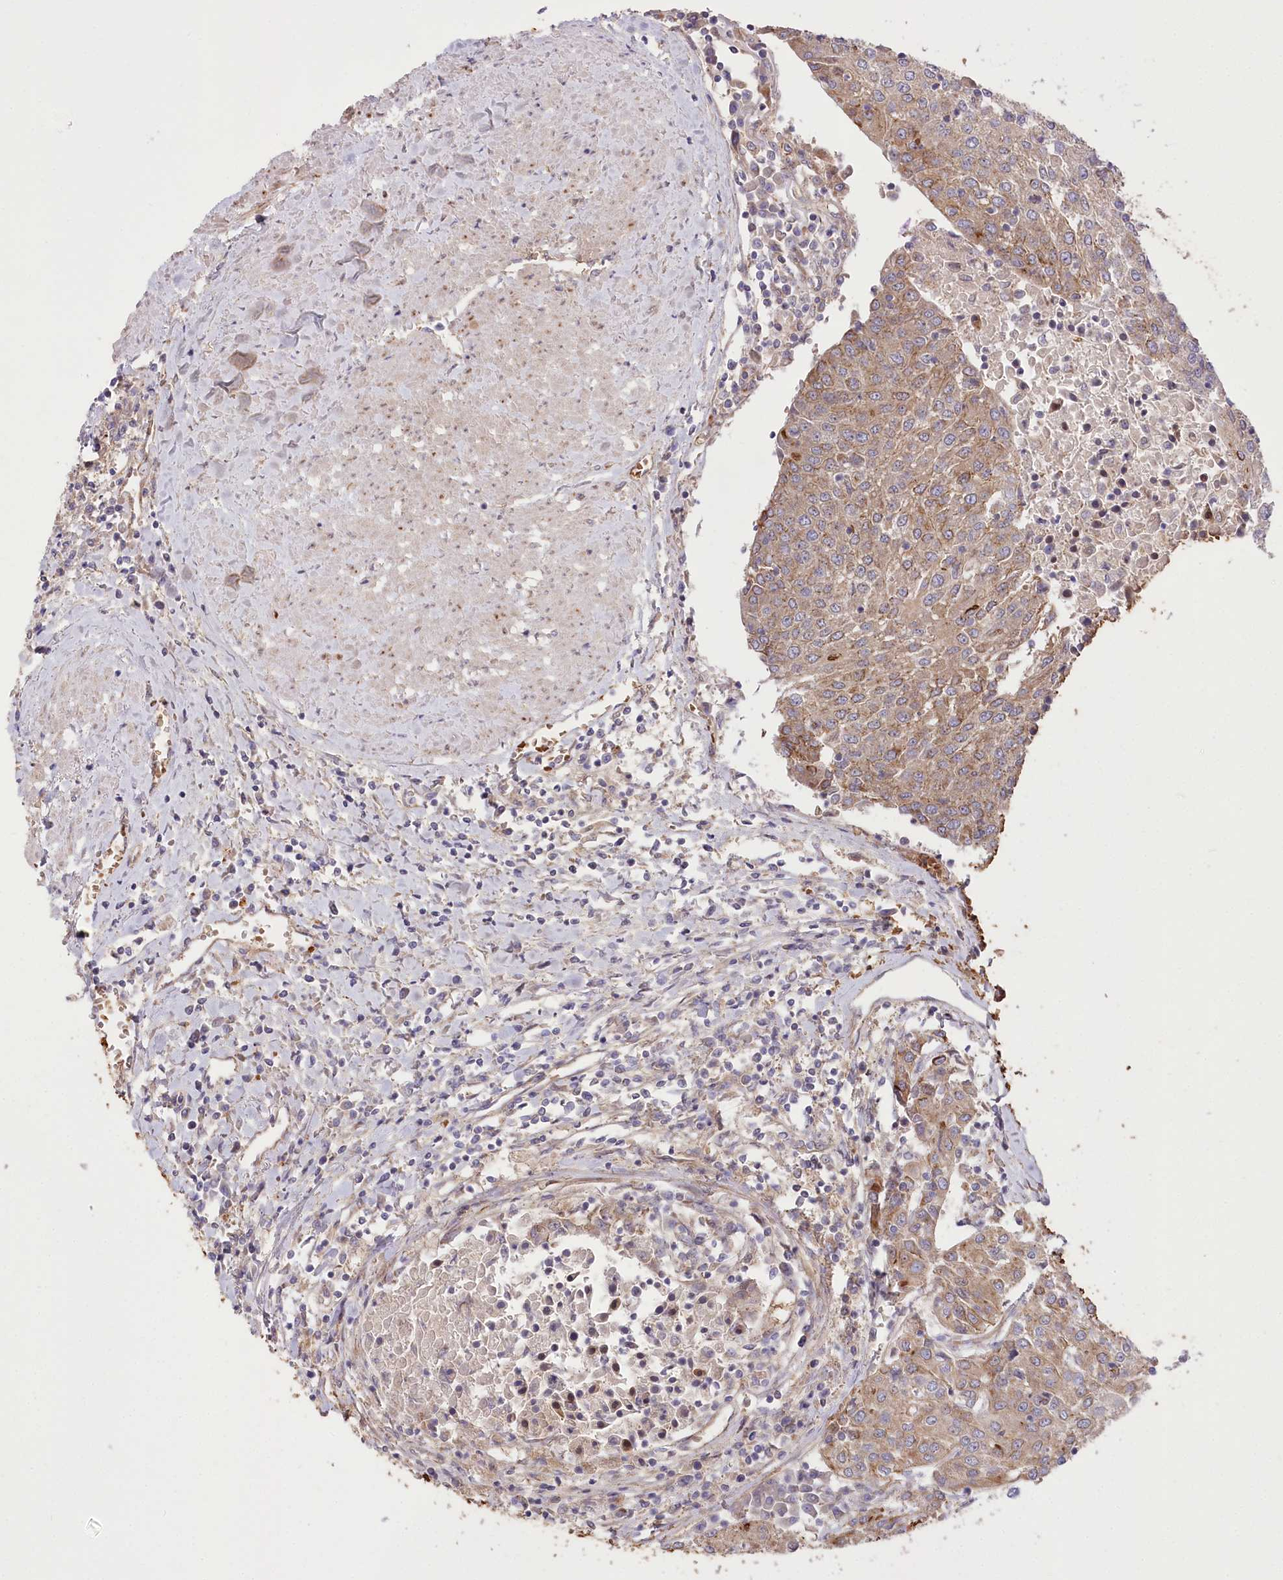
{"staining": {"intensity": "moderate", "quantity": ">75%", "location": "cytoplasmic/membranous"}, "tissue": "urothelial cancer", "cell_type": "Tumor cells", "image_type": "cancer", "snomed": [{"axis": "morphology", "description": "Urothelial carcinoma, High grade"}, {"axis": "topography", "description": "Urinary bladder"}], "caption": "Urothelial carcinoma (high-grade) stained for a protein exhibits moderate cytoplasmic/membranous positivity in tumor cells. (DAB = brown stain, brightfield microscopy at high magnification).", "gene": "TRUB1", "patient": {"sex": "female", "age": 85}}